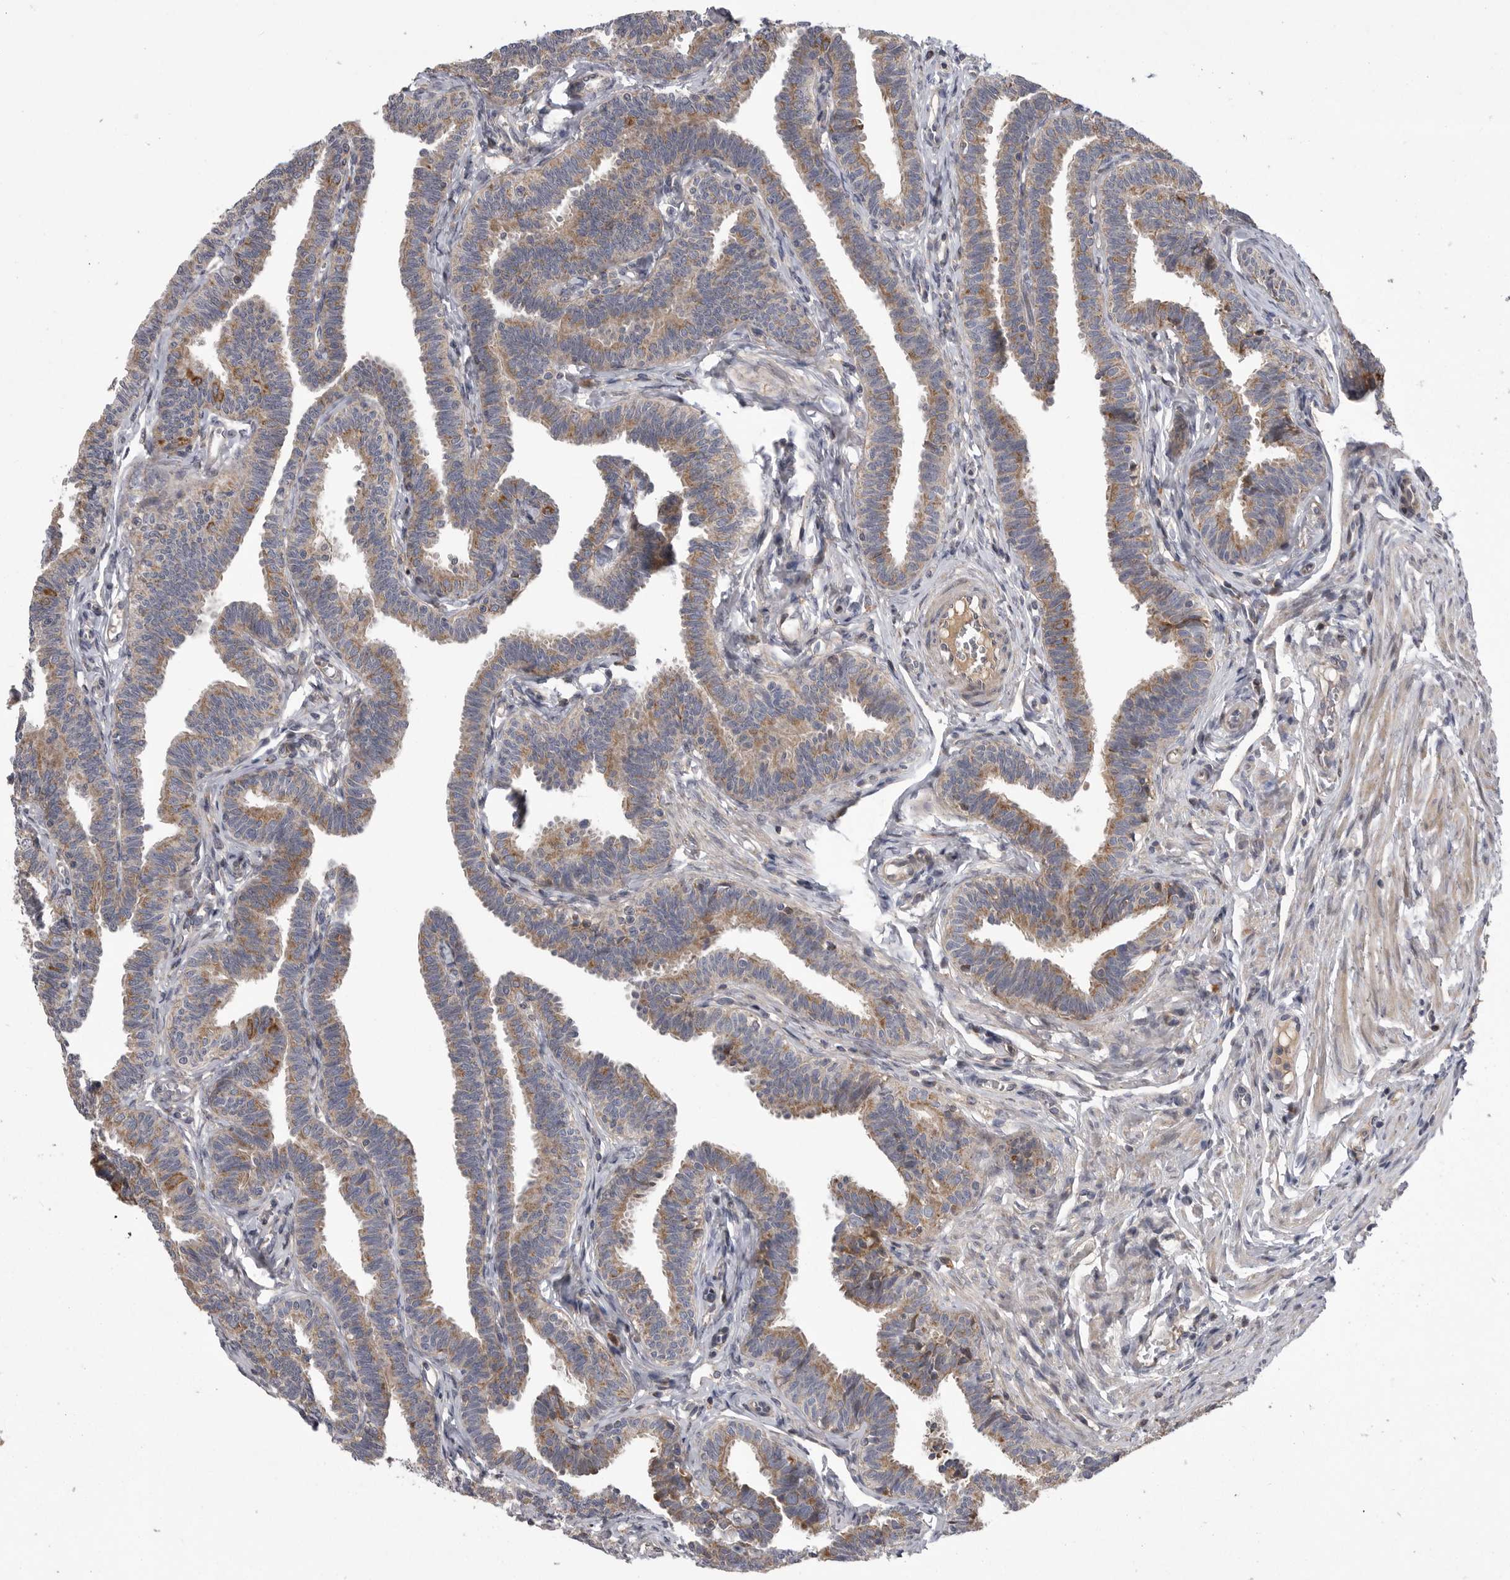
{"staining": {"intensity": "moderate", "quantity": ">75%", "location": "cytoplasmic/membranous"}, "tissue": "fallopian tube", "cell_type": "Glandular cells", "image_type": "normal", "snomed": [{"axis": "morphology", "description": "Normal tissue, NOS"}, {"axis": "topography", "description": "Fallopian tube"}, {"axis": "topography", "description": "Ovary"}], "caption": "An immunohistochemistry (IHC) photomicrograph of benign tissue is shown. Protein staining in brown highlights moderate cytoplasmic/membranous positivity in fallopian tube within glandular cells. The staining was performed using DAB, with brown indicating positive protein expression. Nuclei are stained blue with hematoxylin.", "gene": "CRP", "patient": {"sex": "female", "age": 23}}